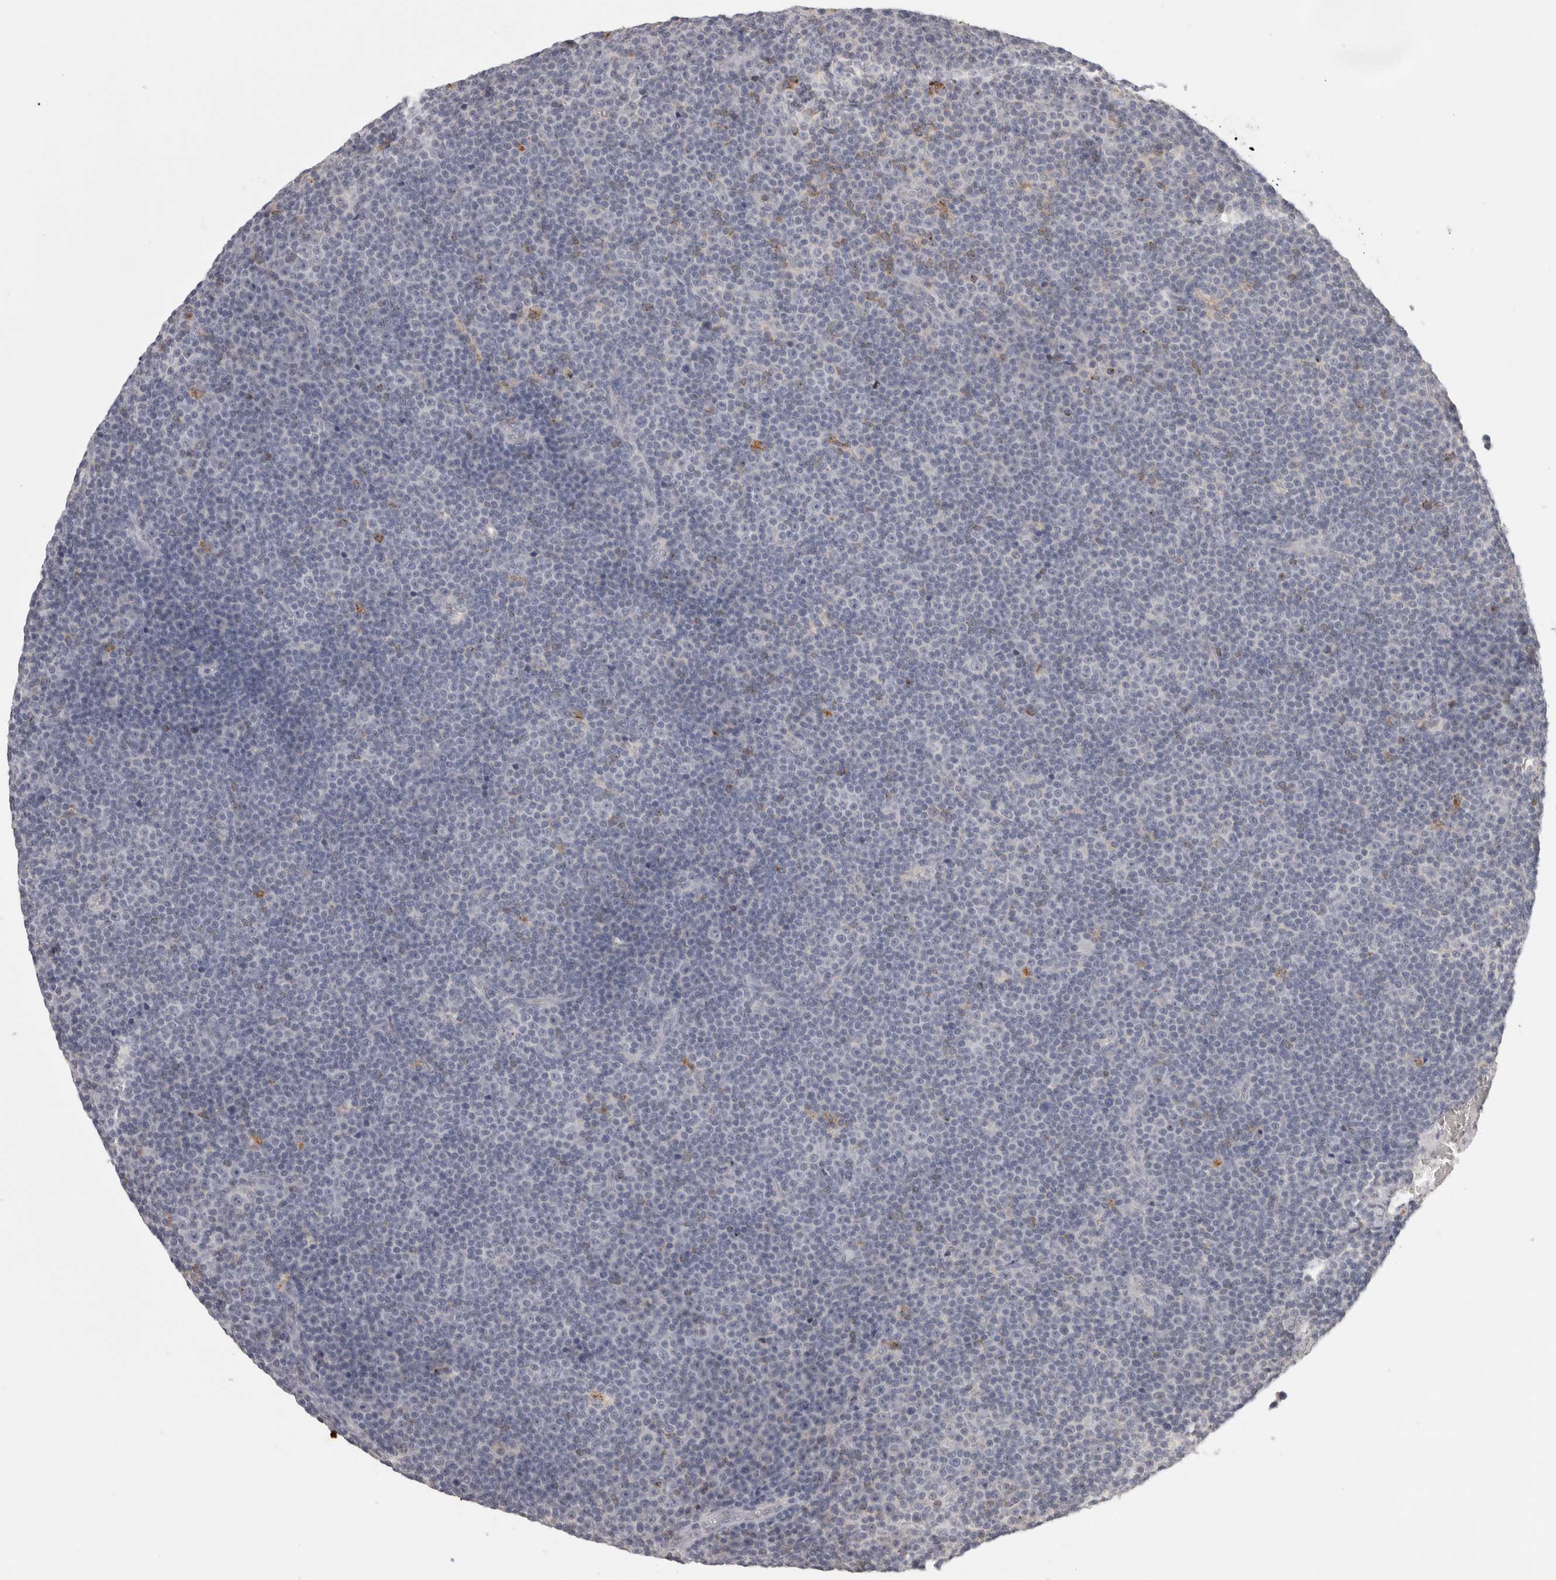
{"staining": {"intensity": "negative", "quantity": "none", "location": "none"}, "tissue": "lymphoma", "cell_type": "Tumor cells", "image_type": "cancer", "snomed": [{"axis": "morphology", "description": "Malignant lymphoma, non-Hodgkin's type, Low grade"}, {"axis": "topography", "description": "Lymph node"}], "caption": "Protein analysis of lymphoma reveals no significant expression in tumor cells.", "gene": "HAVCR2", "patient": {"sex": "female", "age": 67}}